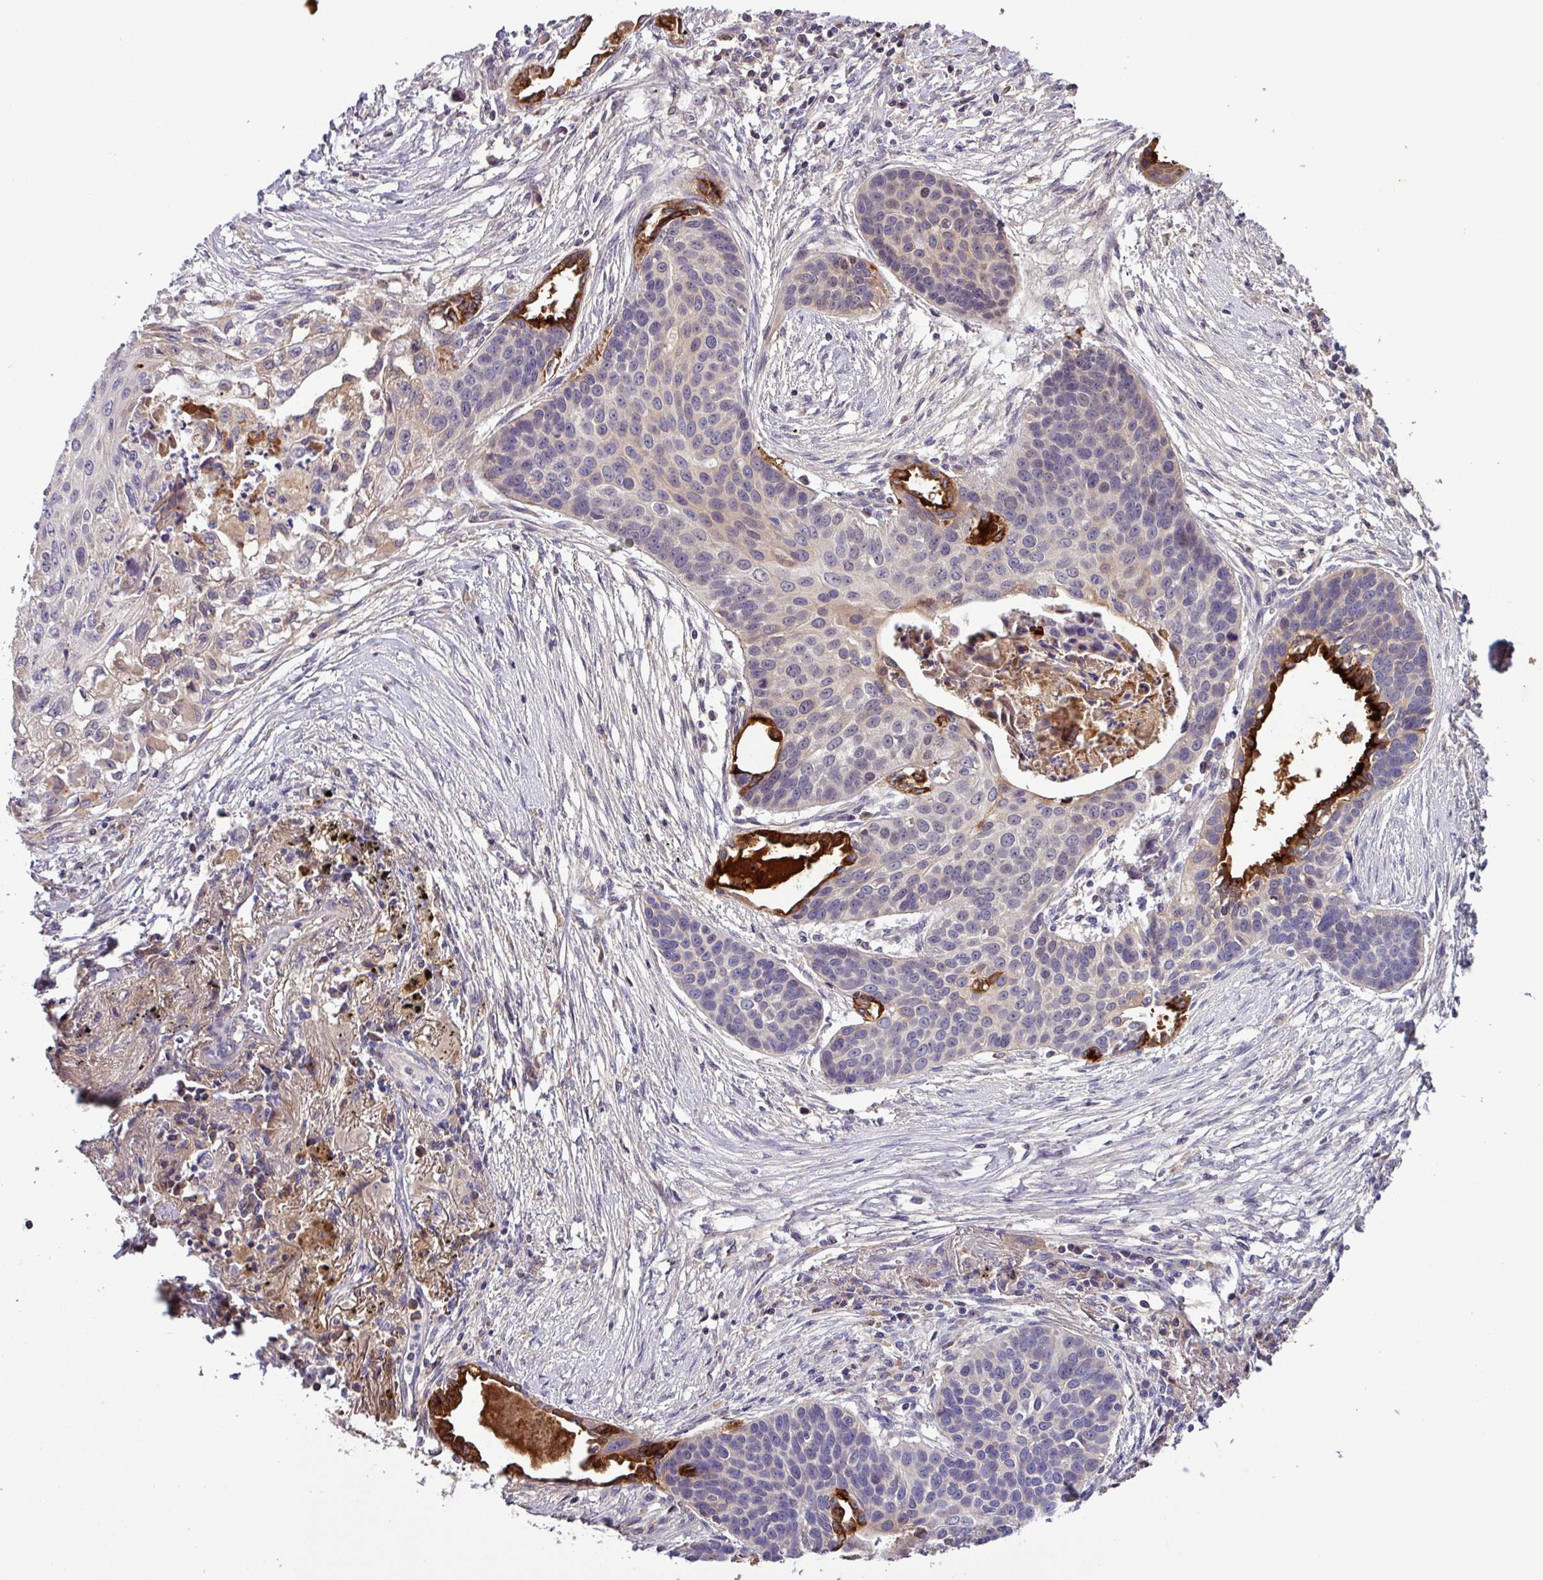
{"staining": {"intensity": "negative", "quantity": "none", "location": "none"}, "tissue": "lung cancer", "cell_type": "Tumor cells", "image_type": "cancer", "snomed": [{"axis": "morphology", "description": "Squamous cell carcinoma, NOS"}, {"axis": "topography", "description": "Lung"}], "caption": "Human lung cancer stained for a protein using immunohistochemistry (IHC) demonstrates no positivity in tumor cells.", "gene": "SFTPB", "patient": {"sex": "male", "age": 71}}